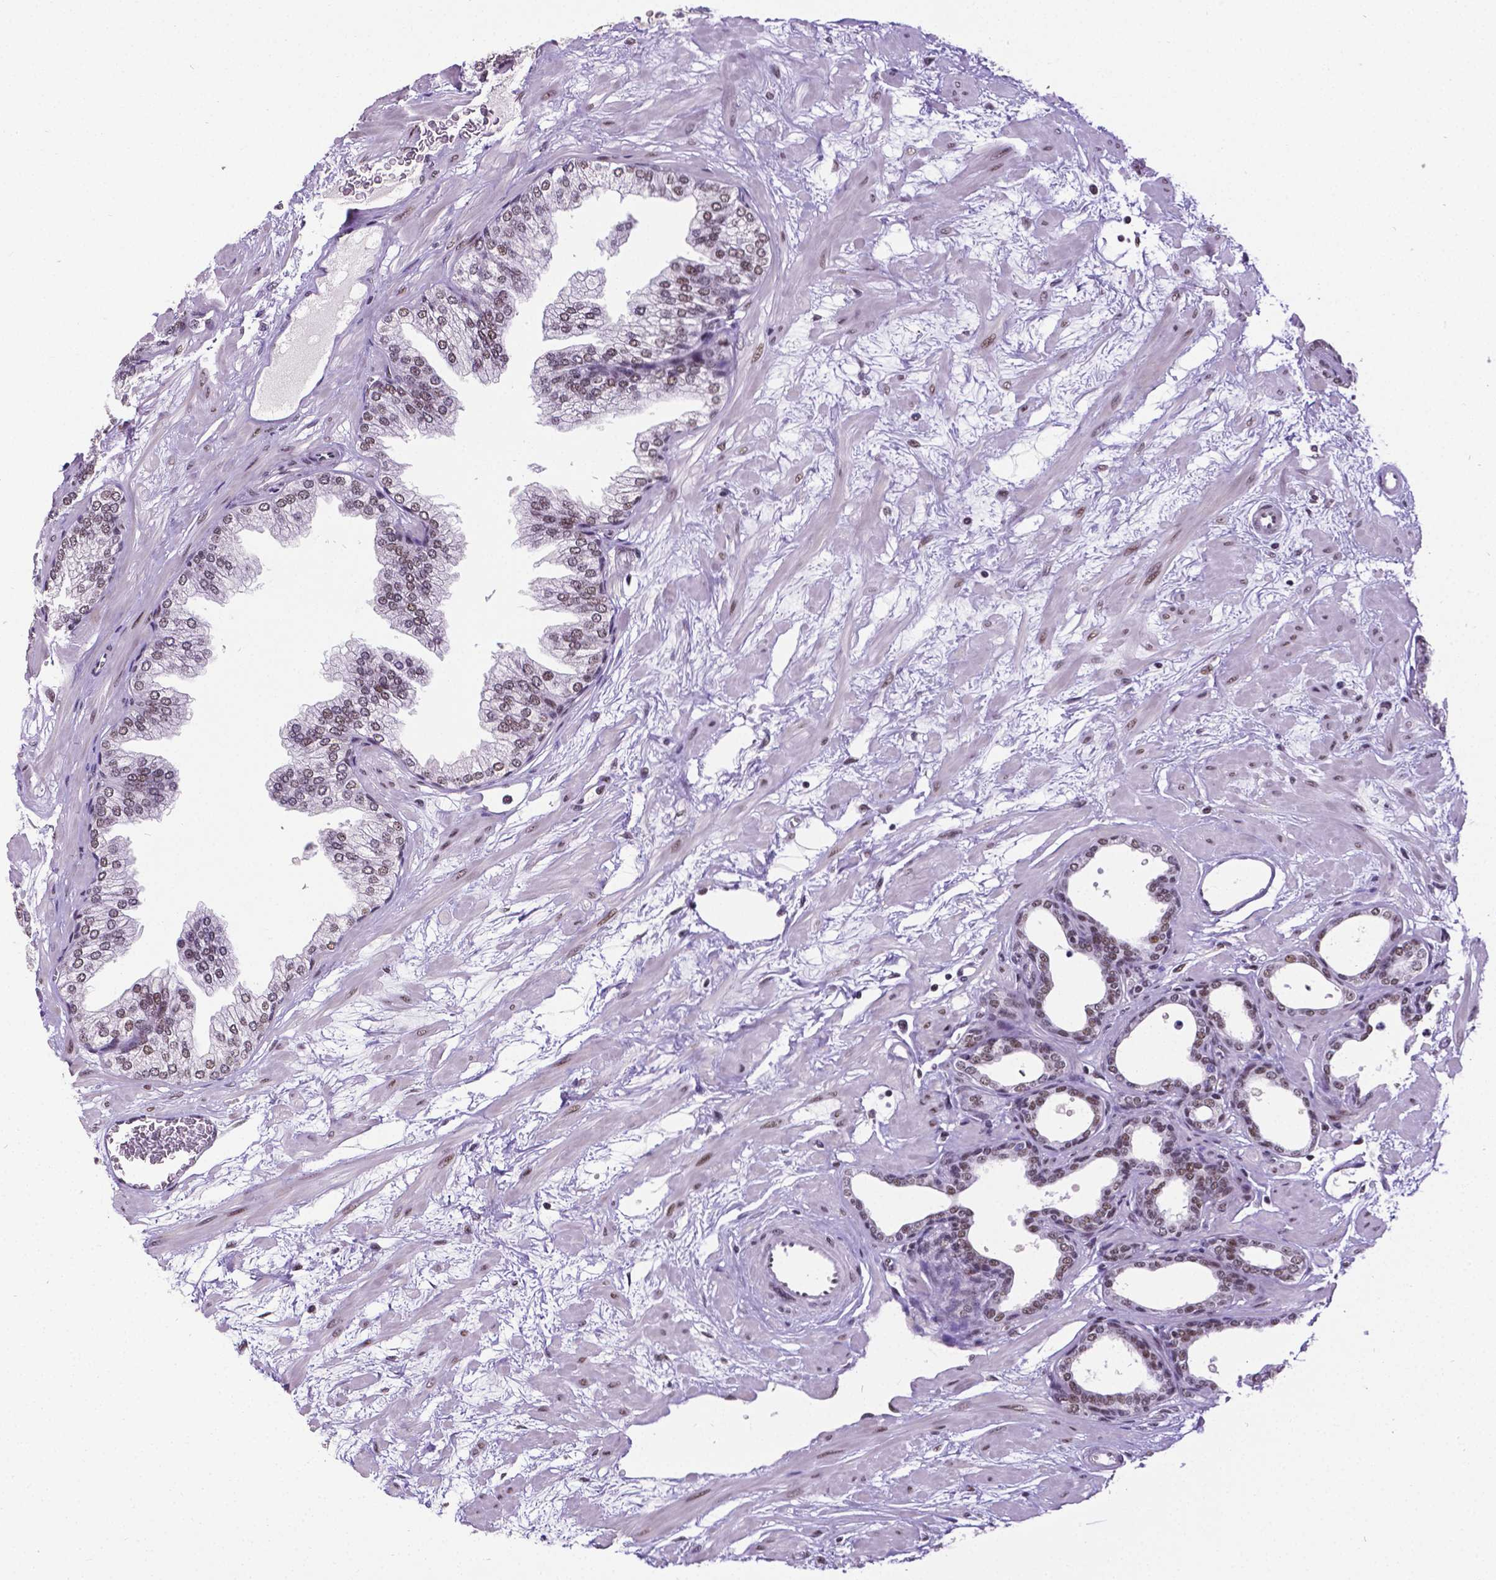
{"staining": {"intensity": "moderate", "quantity": "25%-75%", "location": "nuclear"}, "tissue": "prostate", "cell_type": "Glandular cells", "image_type": "normal", "snomed": [{"axis": "morphology", "description": "Normal tissue, NOS"}, {"axis": "topography", "description": "Prostate"}], "caption": "Immunohistochemistry staining of benign prostate, which shows medium levels of moderate nuclear staining in about 25%-75% of glandular cells indicating moderate nuclear protein staining. The staining was performed using DAB (3,3'-diaminobenzidine) (brown) for protein detection and nuclei were counterstained in hematoxylin (blue).", "gene": "REST", "patient": {"sex": "male", "age": 37}}